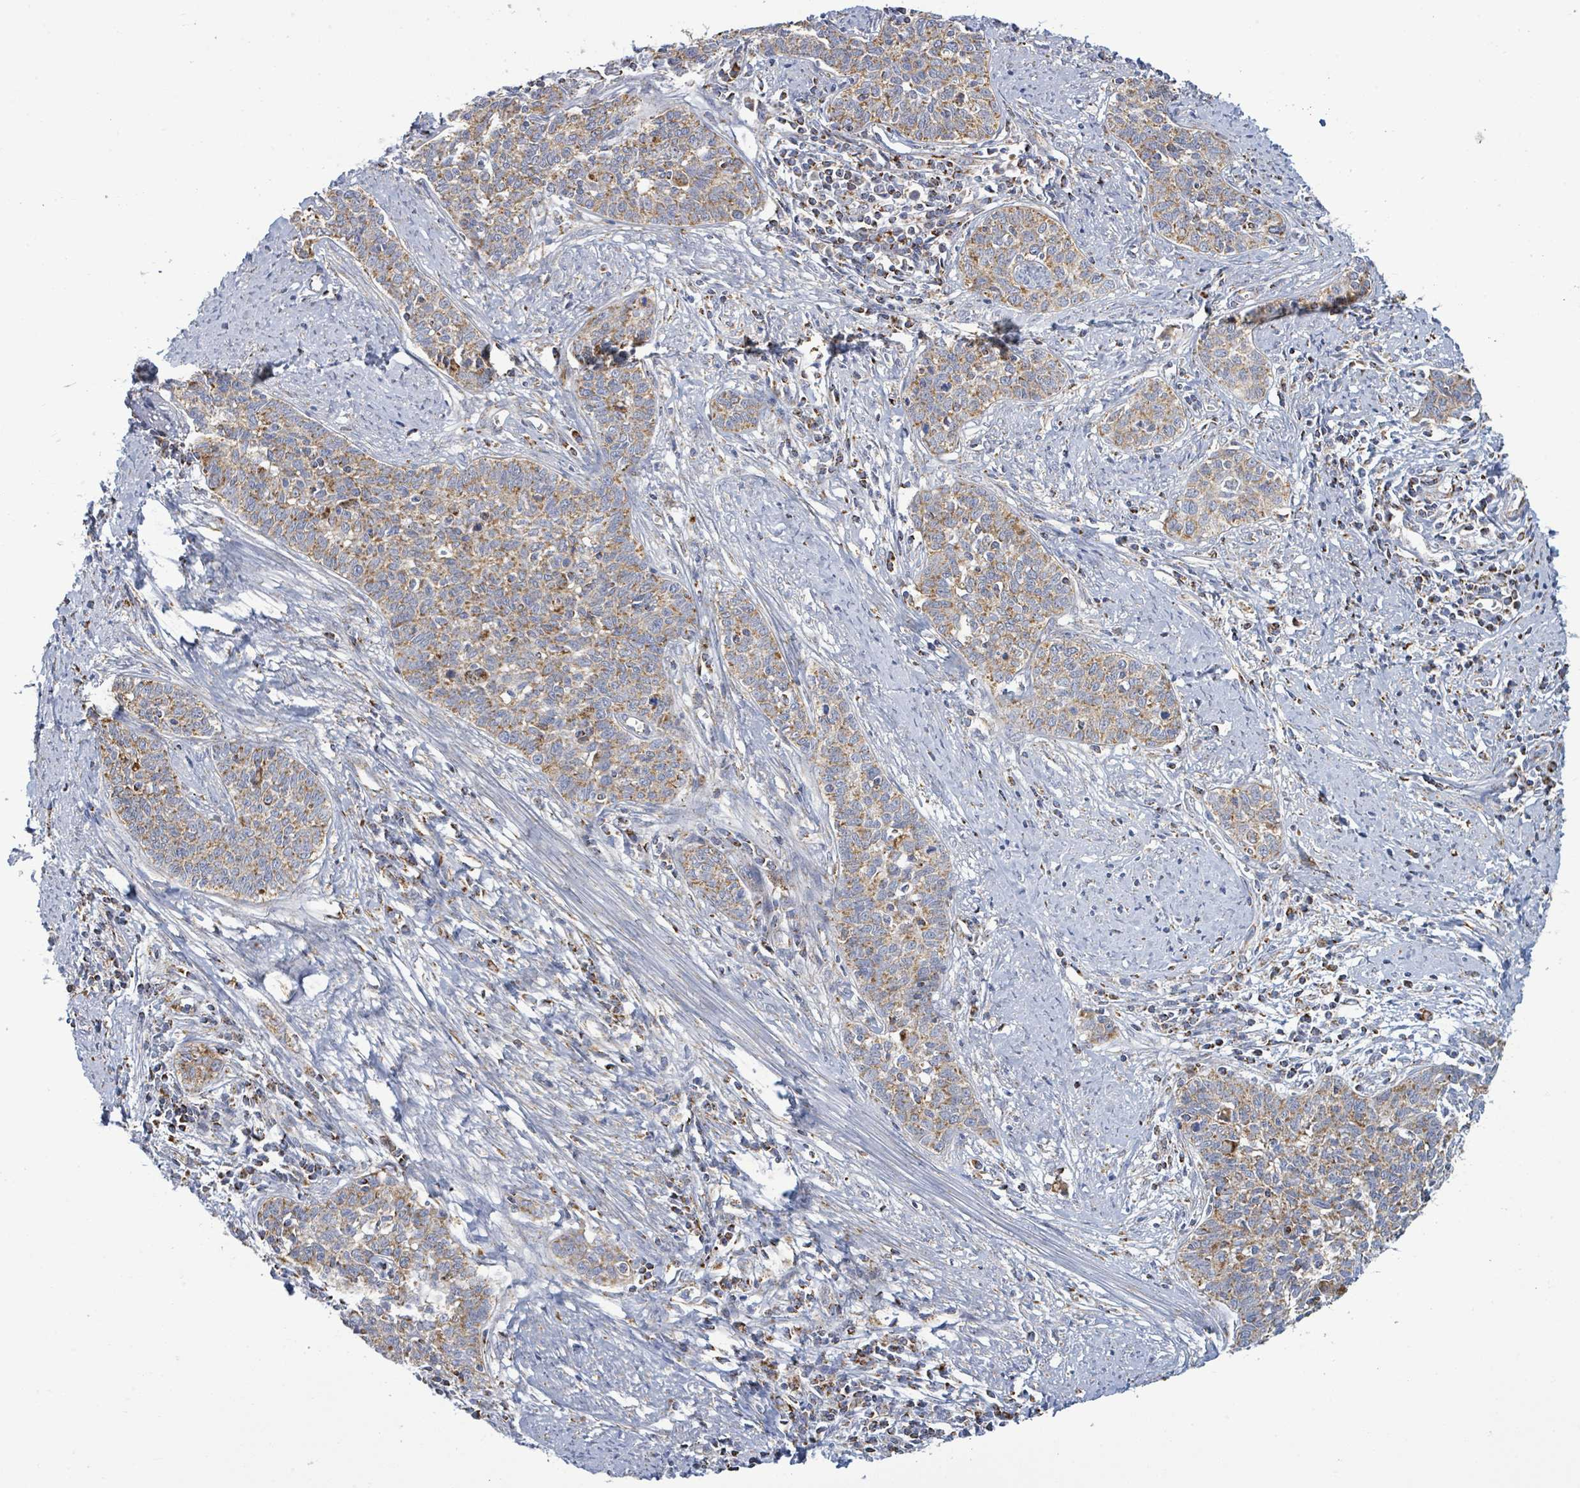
{"staining": {"intensity": "moderate", "quantity": ">75%", "location": "cytoplasmic/membranous"}, "tissue": "cervical cancer", "cell_type": "Tumor cells", "image_type": "cancer", "snomed": [{"axis": "morphology", "description": "Squamous cell carcinoma, NOS"}, {"axis": "topography", "description": "Cervix"}], "caption": "Human cervical cancer stained with a brown dye reveals moderate cytoplasmic/membranous positive positivity in about >75% of tumor cells.", "gene": "SUCLG2", "patient": {"sex": "female", "age": 39}}